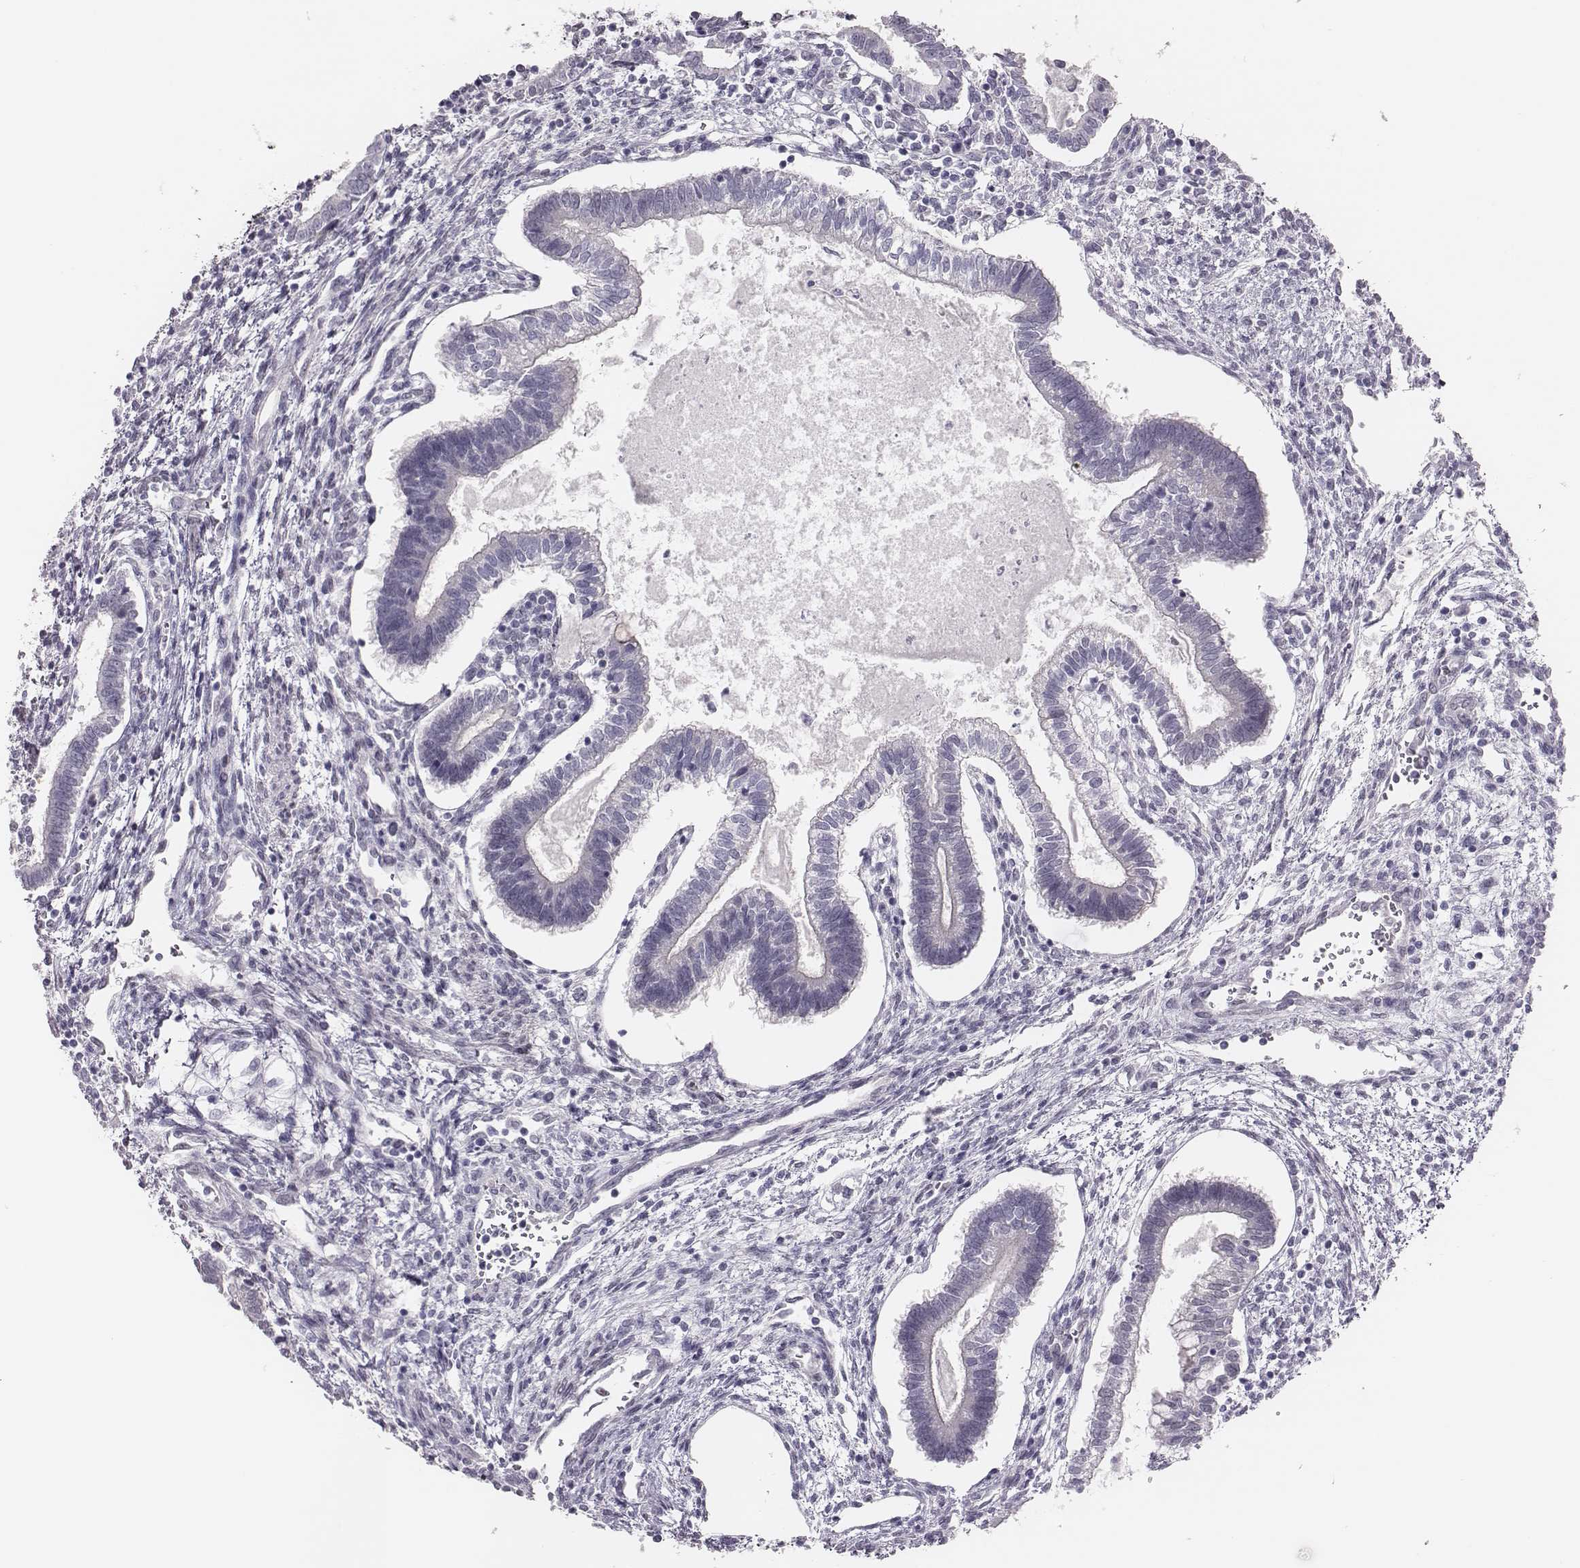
{"staining": {"intensity": "negative", "quantity": "none", "location": "none"}, "tissue": "testis cancer", "cell_type": "Tumor cells", "image_type": "cancer", "snomed": [{"axis": "morphology", "description": "Carcinoma, Embryonal, NOS"}, {"axis": "topography", "description": "Testis"}], "caption": "Immunohistochemical staining of testis cancer exhibits no significant expression in tumor cells.", "gene": "SCML2", "patient": {"sex": "male", "age": 37}}